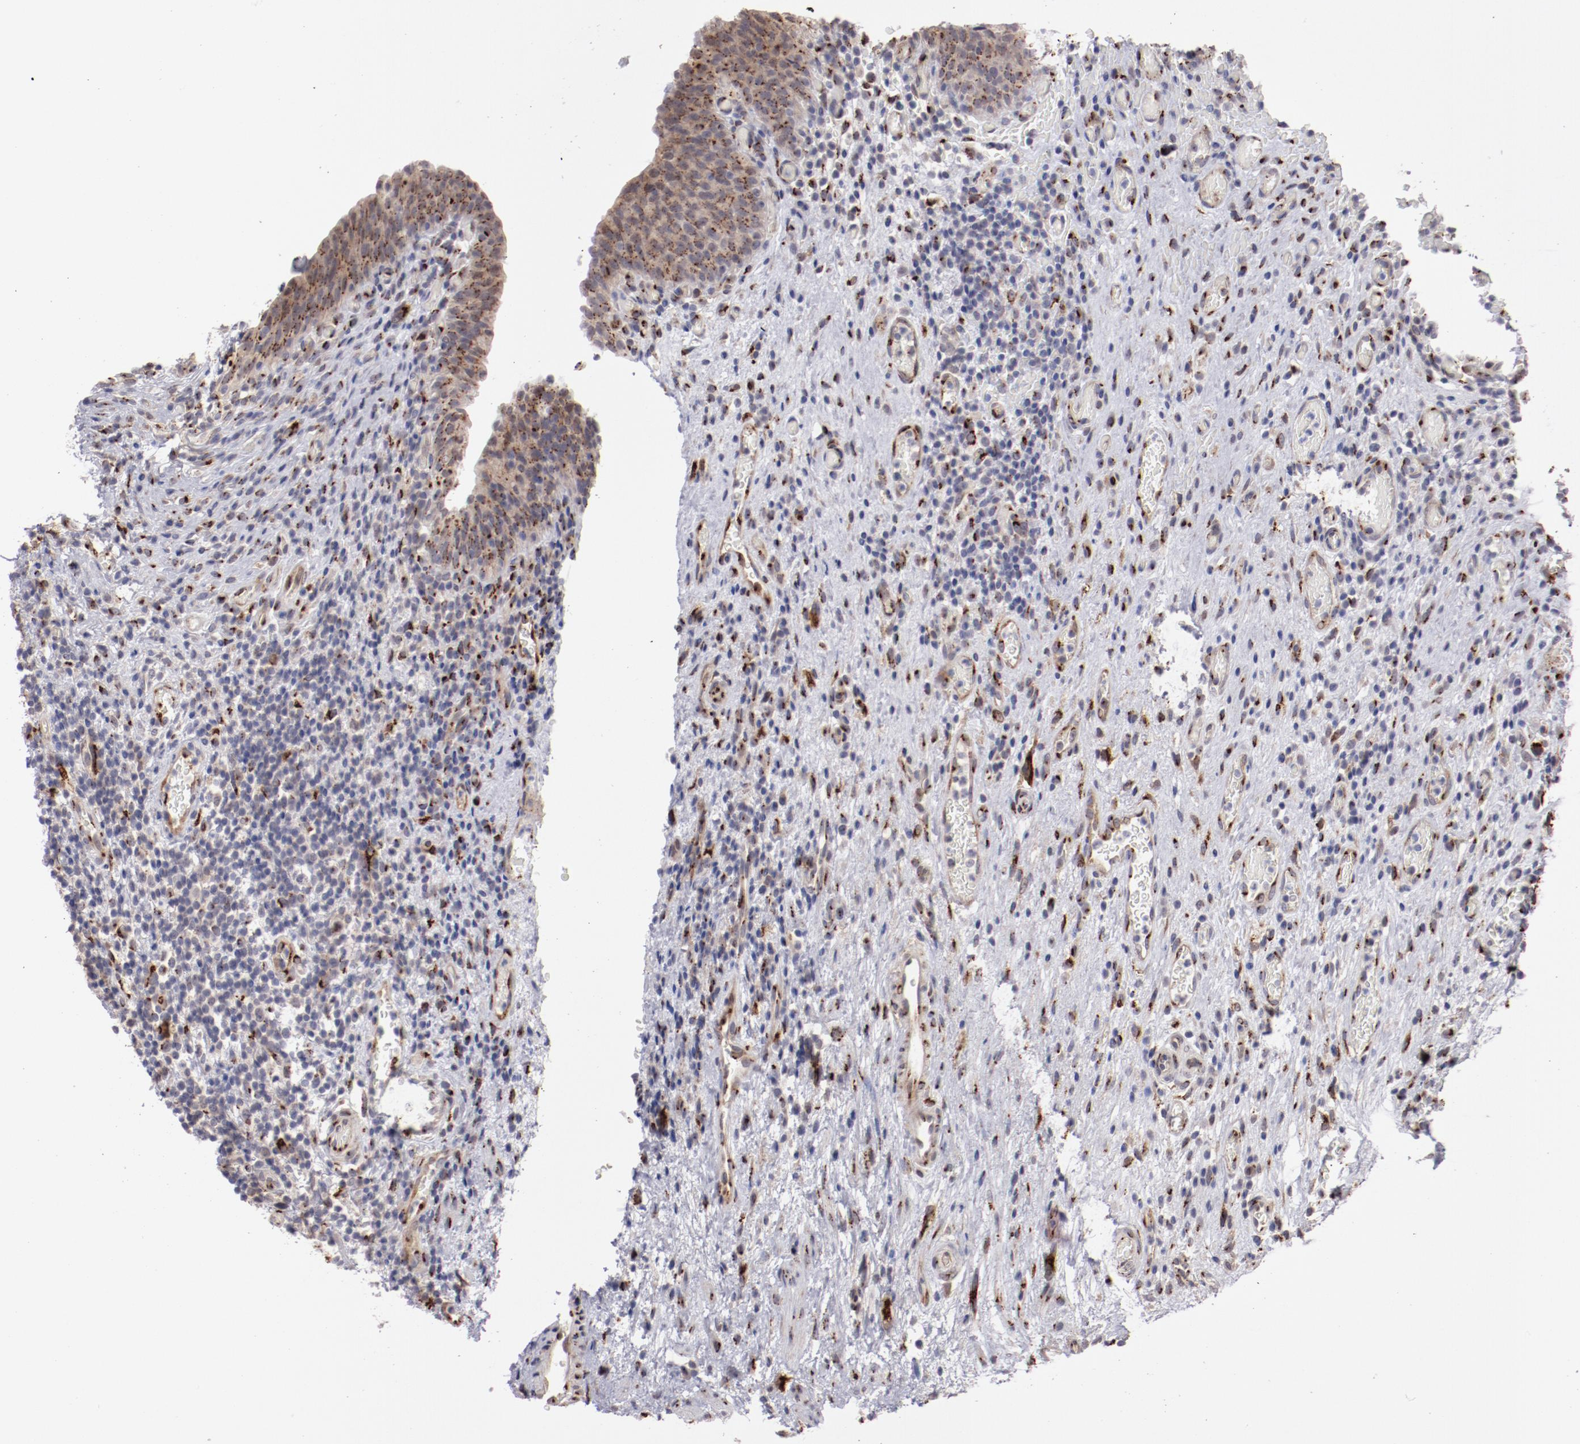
{"staining": {"intensity": "moderate", "quantity": ">75%", "location": "cytoplasmic/membranous"}, "tissue": "urinary bladder", "cell_type": "Urothelial cells", "image_type": "normal", "snomed": [{"axis": "morphology", "description": "Normal tissue, NOS"}, {"axis": "morphology", "description": "Urothelial carcinoma, High grade"}, {"axis": "topography", "description": "Urinary bladder"}], "caption": "IHC image of unremarkable urinary bladder: human urinary bladder stained using IHC demonstrates medium levels of moderate protein expression localized specifically in the cytoplasmic/membranous of urothelial cells, appearing as a cytoplasmic/membranous brown color.", "gene": "GOLIM4", "patient": {"sex": "male", "age": 51}}